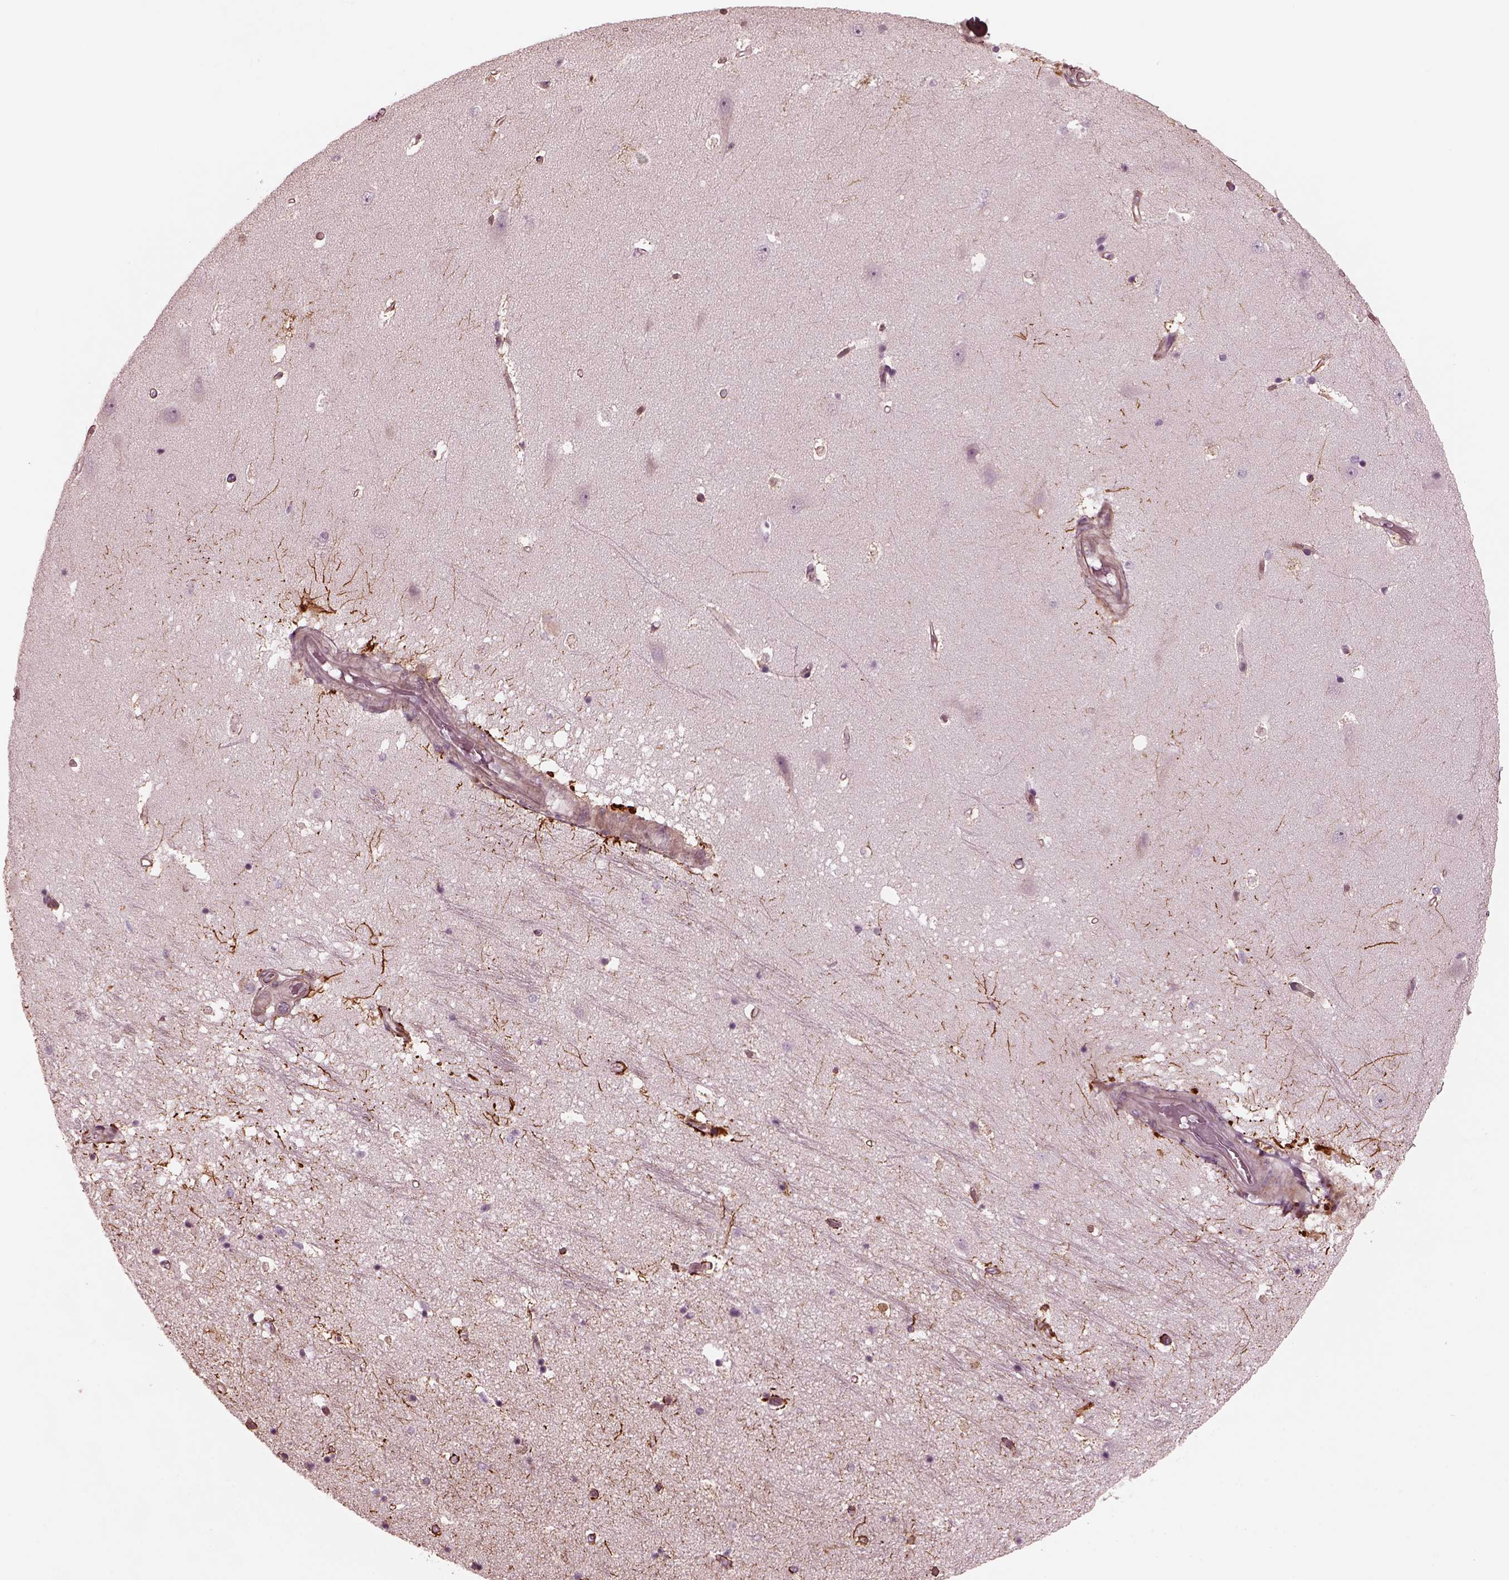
{"staining": {"intensity": "strong", "quantity": "<25%", "location": "cytoplasmic/membranous"}, "tissue": "hippocampus", "cell_type": "Glial cells", "image_type": "normal", "snomed": [{"axis": "morphology", "description": "Normal tissue, NOS"}, {"axis": "topography", "description": "Hippocampus"}], "caption": "IHC of benign human hippocampus exhibits medium levels of strong cytoplasmic/membranous expression in approximately <25% of glial cells. Using DAB (3,3'-diaminobenzidine) (brown) and hematoxylin (blue) stains, captured at high magnification using brightfield microscopy.", "gene": "KIF6", "patient": {"sex": "male", "age": 44}}